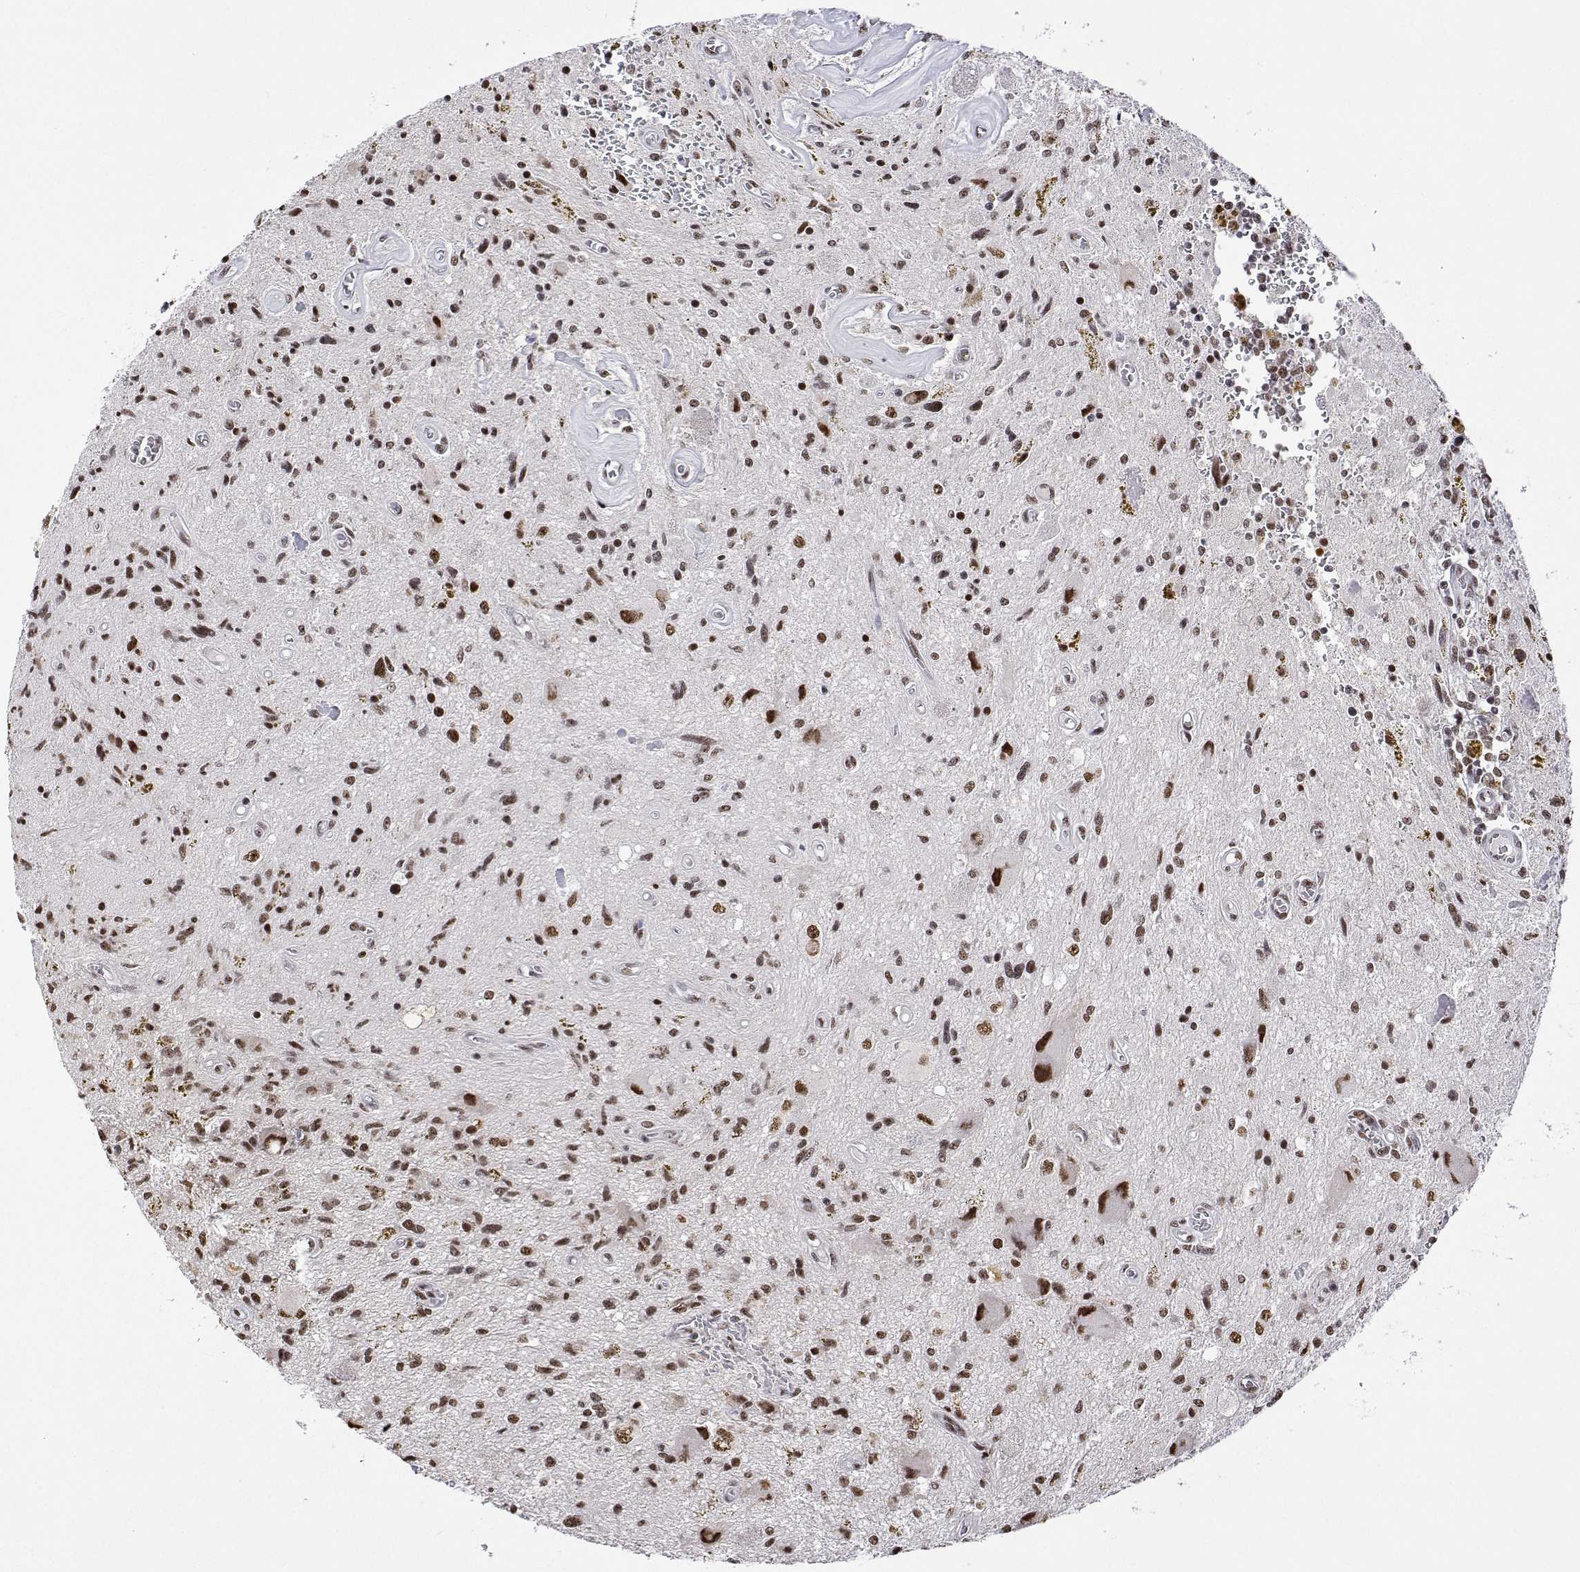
{"staining": {"intensity": "moderate", "quantity": ">75%", "location": "nuclear"}, "tissue": "glioma", "cell_type": "Tumor cells", "image_type": "cancer", "snomed": [{"axis": "morphology", "description": "Glioma, malignant, Low grade"}, {"axis": "topography", "description": "Cerebellum"}], "caption": "Malignant glioma (low-grade) stained for a protein demonstrates moderate nuclear positivity in tumor cells.", "gene": "ADAR", "patient": {"sex": "female", "age": 14}}